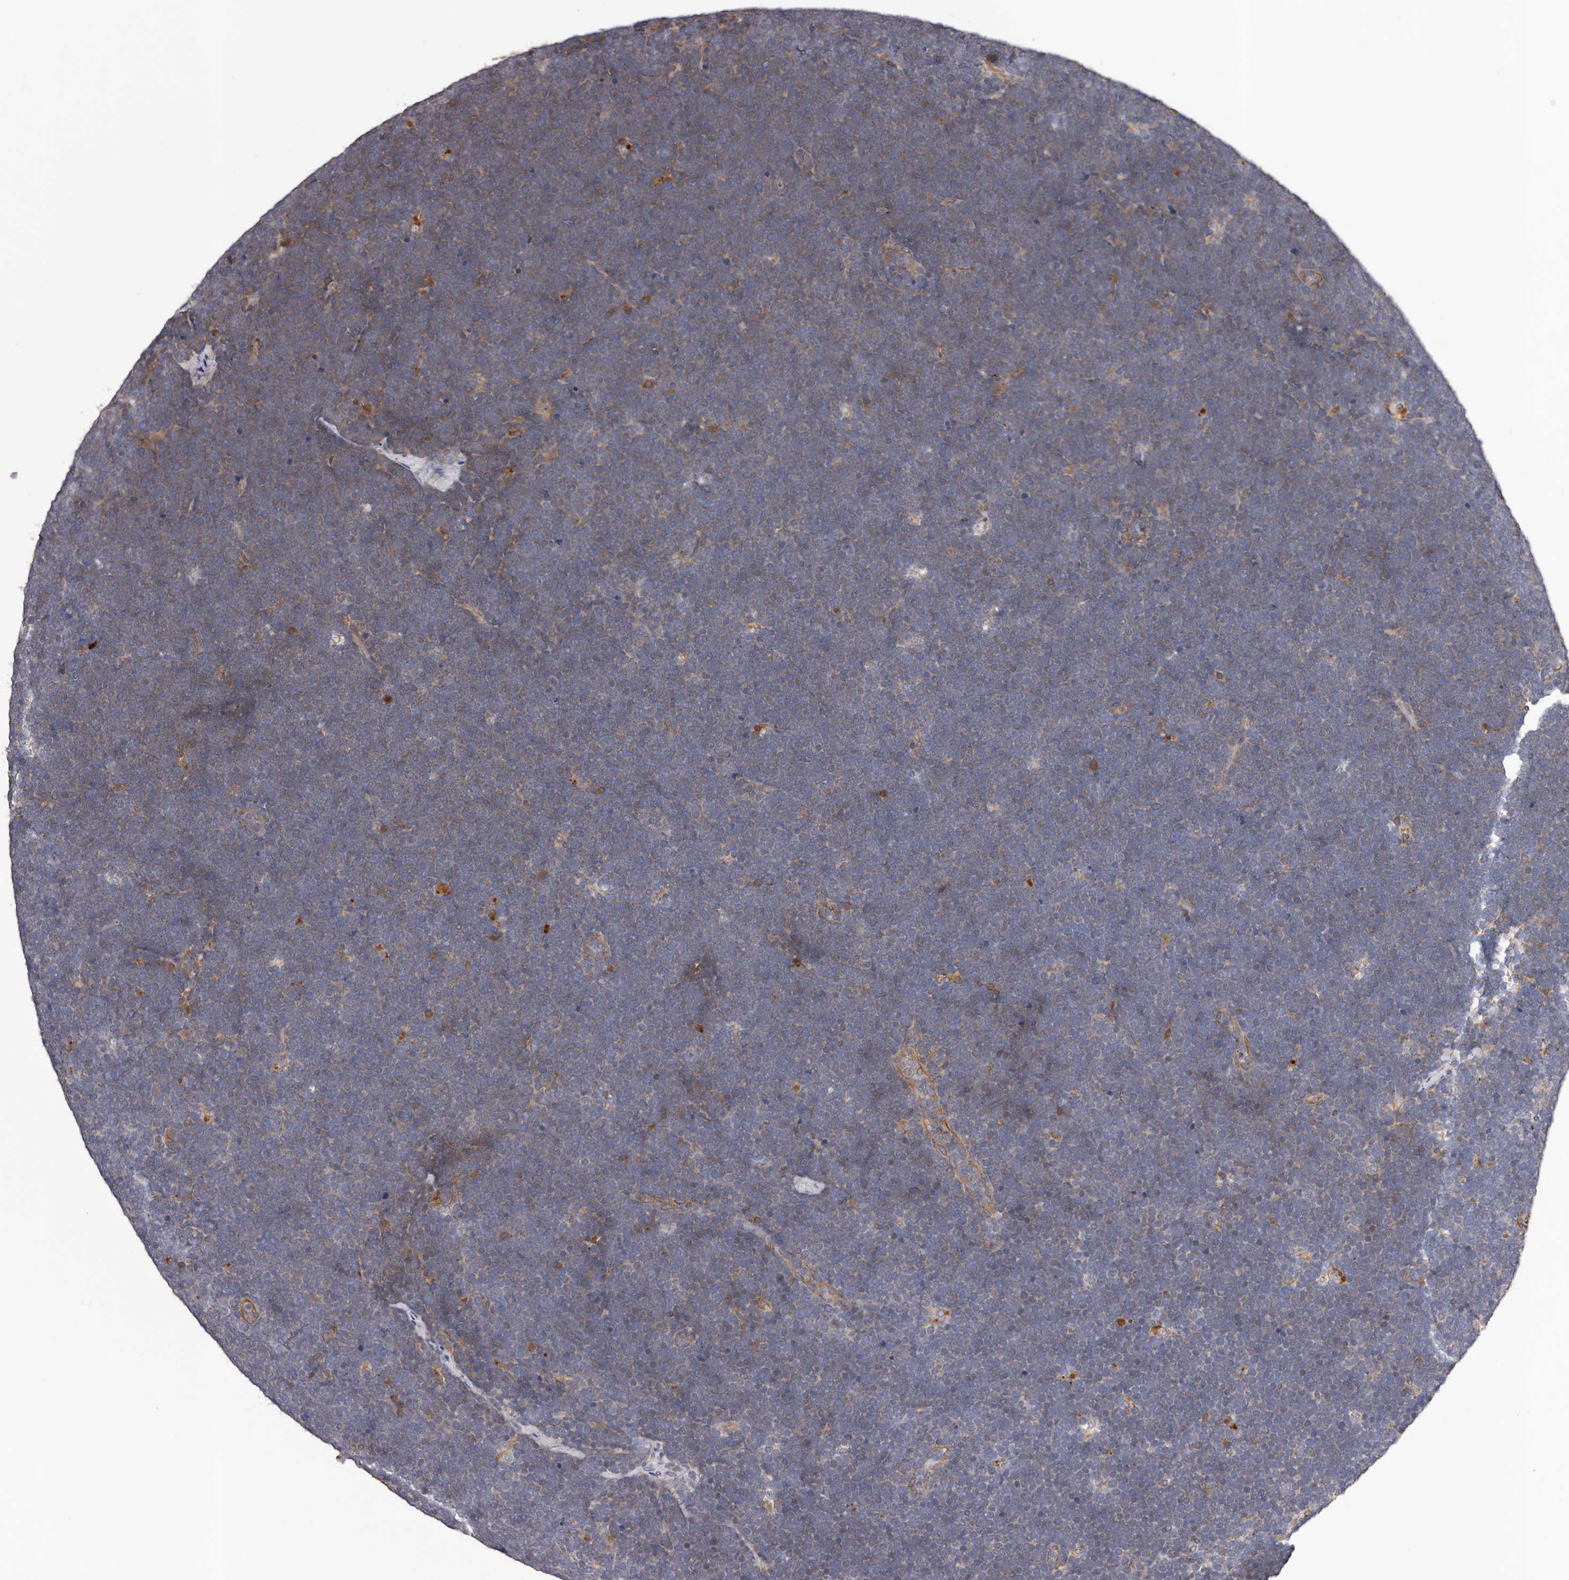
{"staining": {"intensity": "negative", "quantity": "none", "location": "none"}, "tissue": "lymphoma", "cell_type": "Tumor cells", "image_type": "cancer", "snomed": [{"axis": "morphology", "description": "Malignant lymphoma, non-Hodgkin's type, High grade"}, {"axis": "topography", "description": "Lymph node"}], "caption": "An IHC photomicrograph of high-grade malignant lymphoma, non-Hodgkin's type is shown. There is no staining in tumor cells of high-grade malignant lymphoma, non-Hodgkin's type.", "gene": "CEP104", "patient": {"sex": "male", "age": 13}}